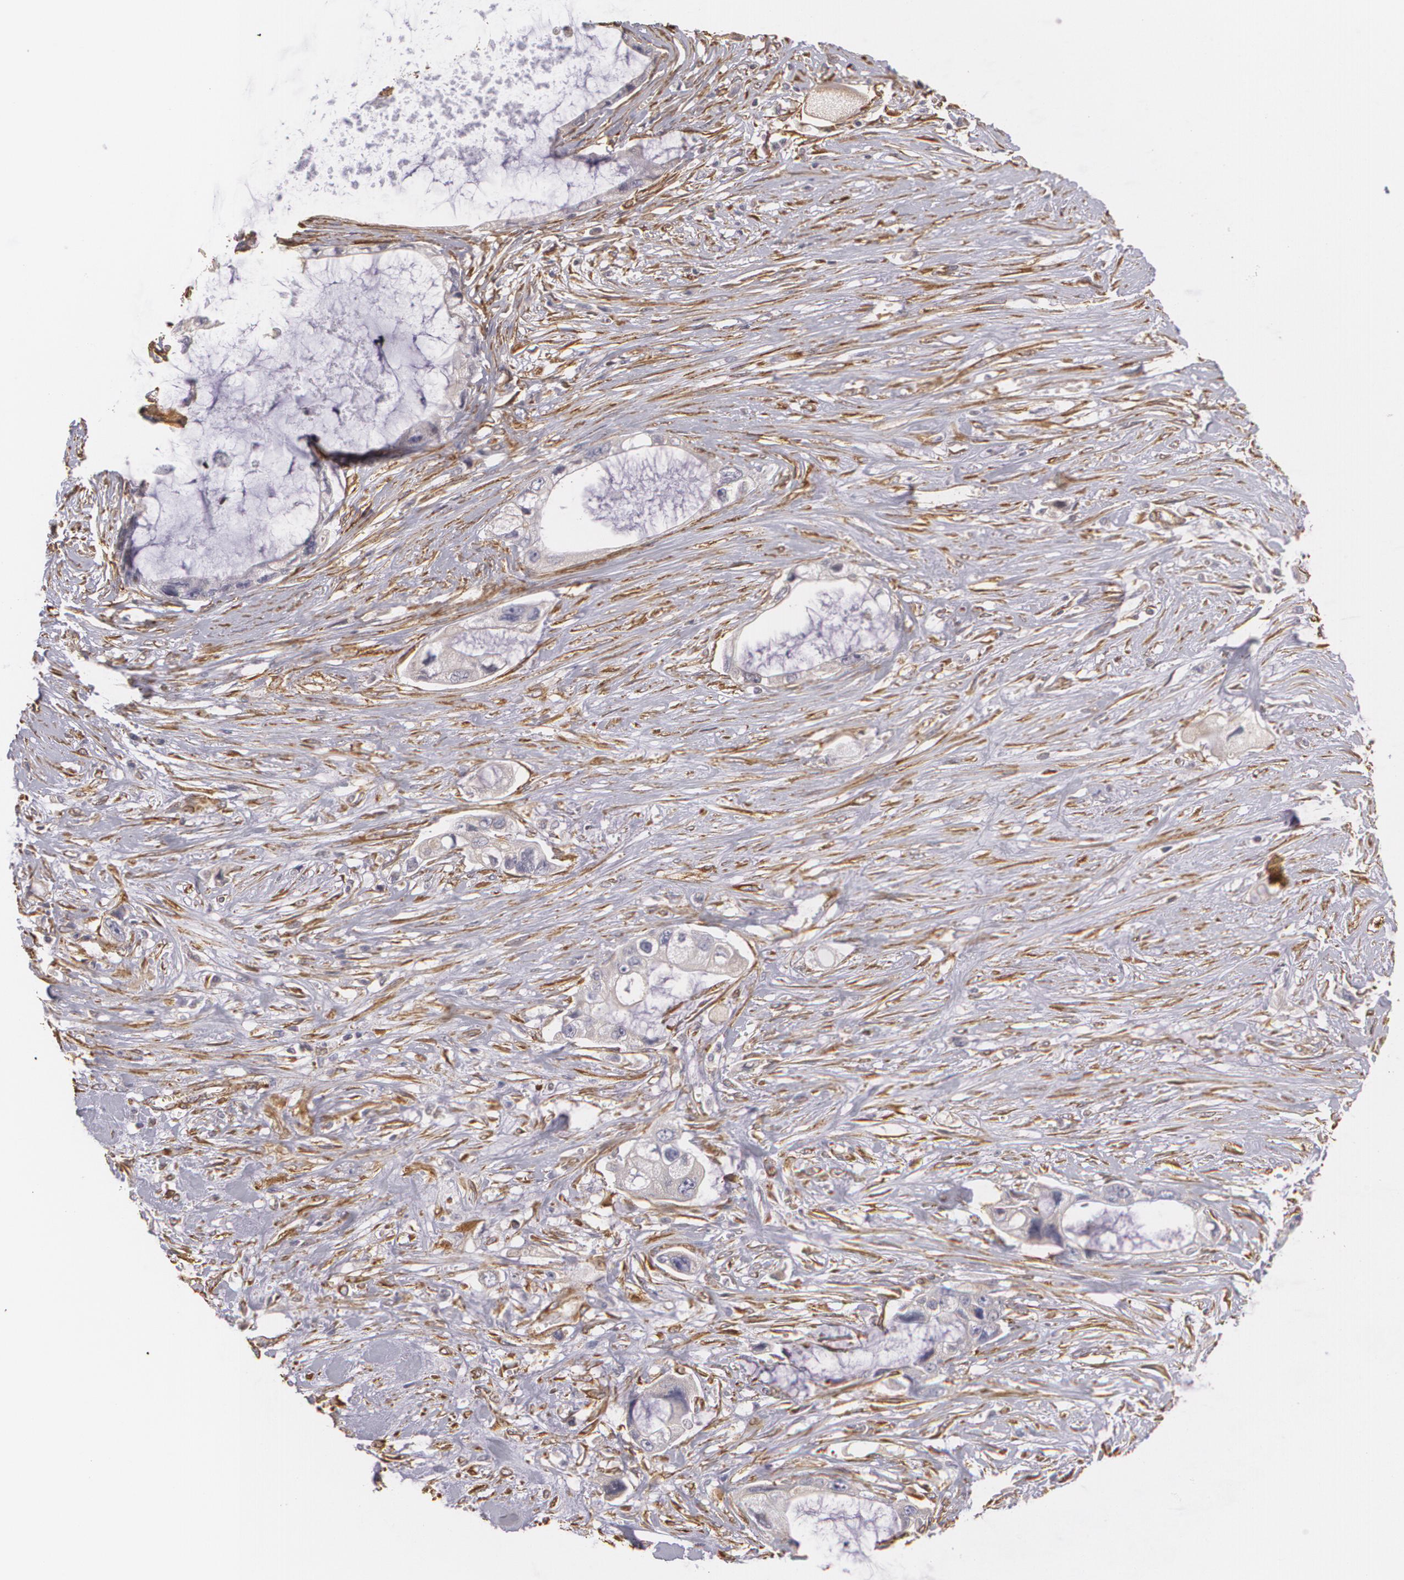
{"staining": {"intensity": "weak", "quantity": "25%-75%", "location": "cytoplasmic/membranous"}, "tissue": "pancreatic cancer", "cell_type": "Tumor cells", "image_type": "cancer", "snomed": [{"axis": "morphology", "description": "Adenocarcinoma, NOS"}, {"axis": "topography", "description": "Pancreas"}, {"axis": "topography", "description": "Stomach, upper"}], "caption": "Protein expression analysis of pancreatic cancer (adenocarcinoma) reveals weak cytoplasmic/membranous positivity in about 25%-75% of tumor cells. The protein is shown in brown color, while the nuclei are stained blue.", "gene": "CYB5R3", "patient": {"sex": "male", "age": 77}}